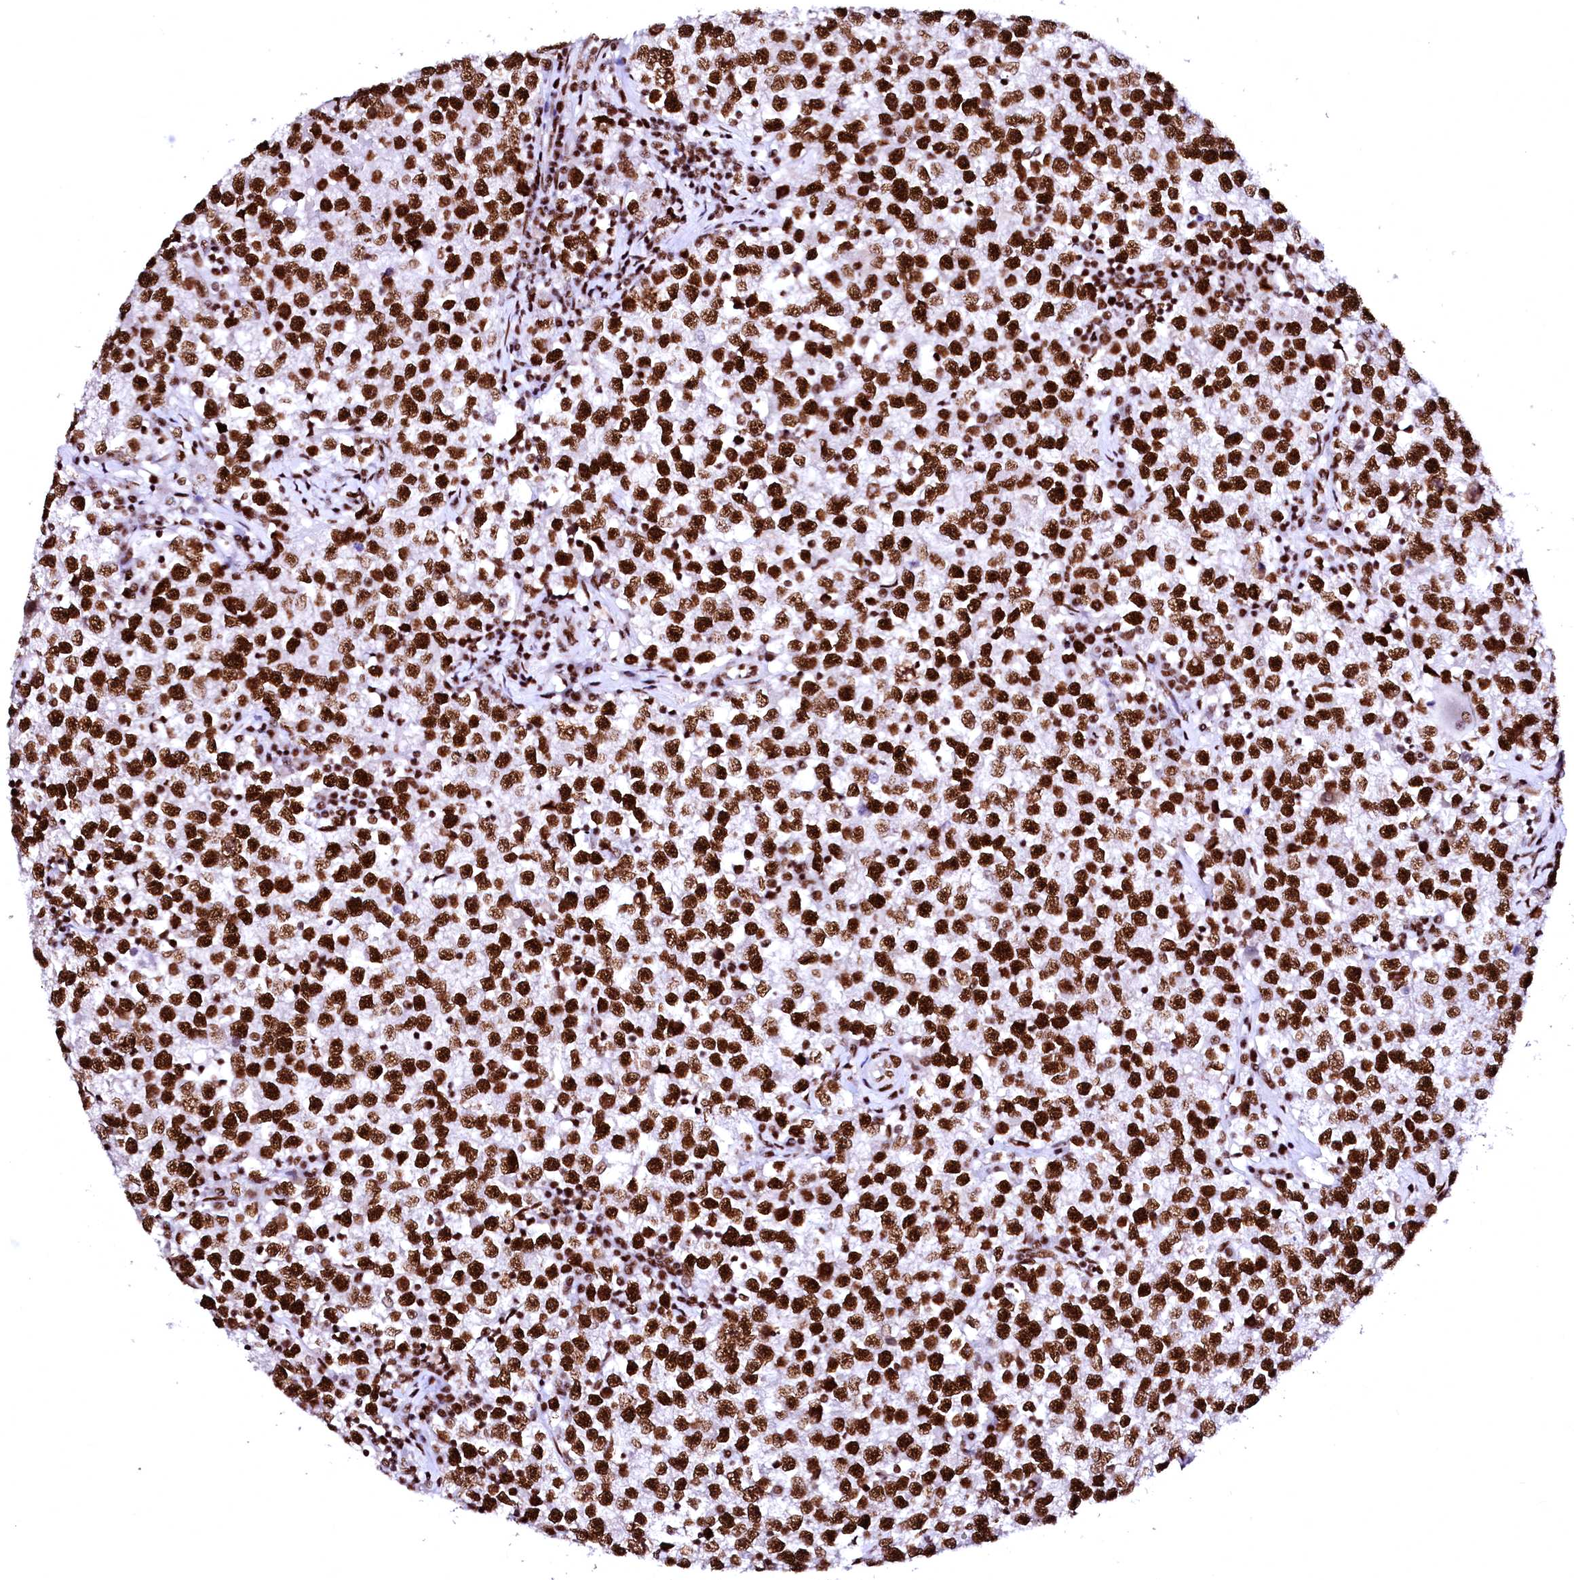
{"staining": {"intensity": "strong", "quantity": ">75%", "location": "nuclear"}, "tissue": "testis cancer", "cell_type": "Tumor cells", "image_type": "cancer", "snomed": [{"axis": "morphology", "description": "Seminoma, NOS"}, {"axis": "topography", "description": "Testis"}], "caption": "Testis cancer (seminoma) tissue shows strong nuclear expression in about >75% of tumor cells", "gene": "CPSF6", "patient": {"sex": "male", "age": 22}}